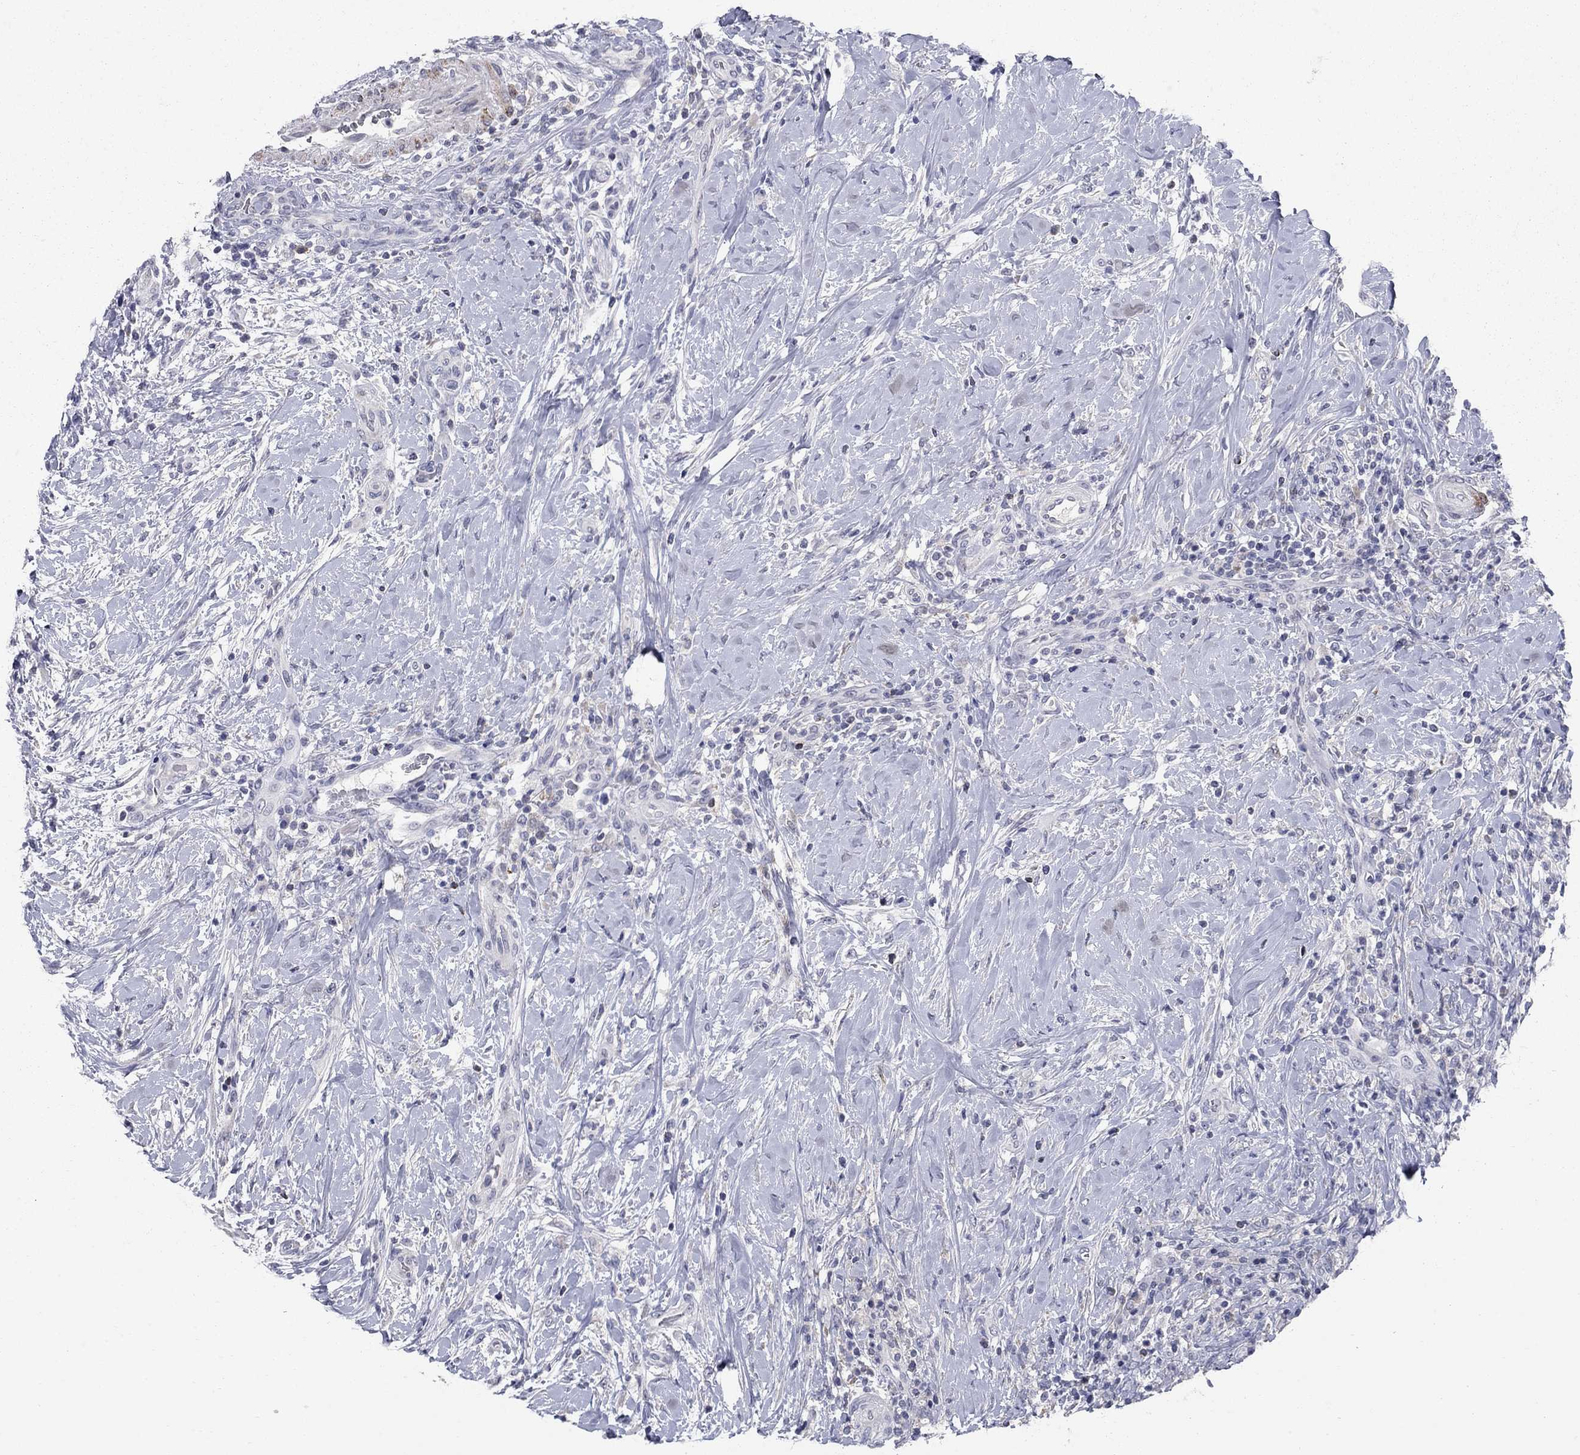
{"staining": {"intensity": "negative", "quantity": "none", "location": "none"}, "tissue": "head and neck cancer", "cell_type": "Tumor cells", "image_type": "cancer", "snomed": [{"axis": "morphology", "description": "Squamous cell carcinoma, NOS"}, {"axis": "topography", "description": "Head-Neck"}], "caption": "DAB (3,3'-diaminobenzidine) immunohistochemical staining of human head and neck cancer (squamous cell carcinoma) reveals no significant positivity in tumor cells.", "gene": "NTRK2", "patient": {"sex": "male", "age": 69}}